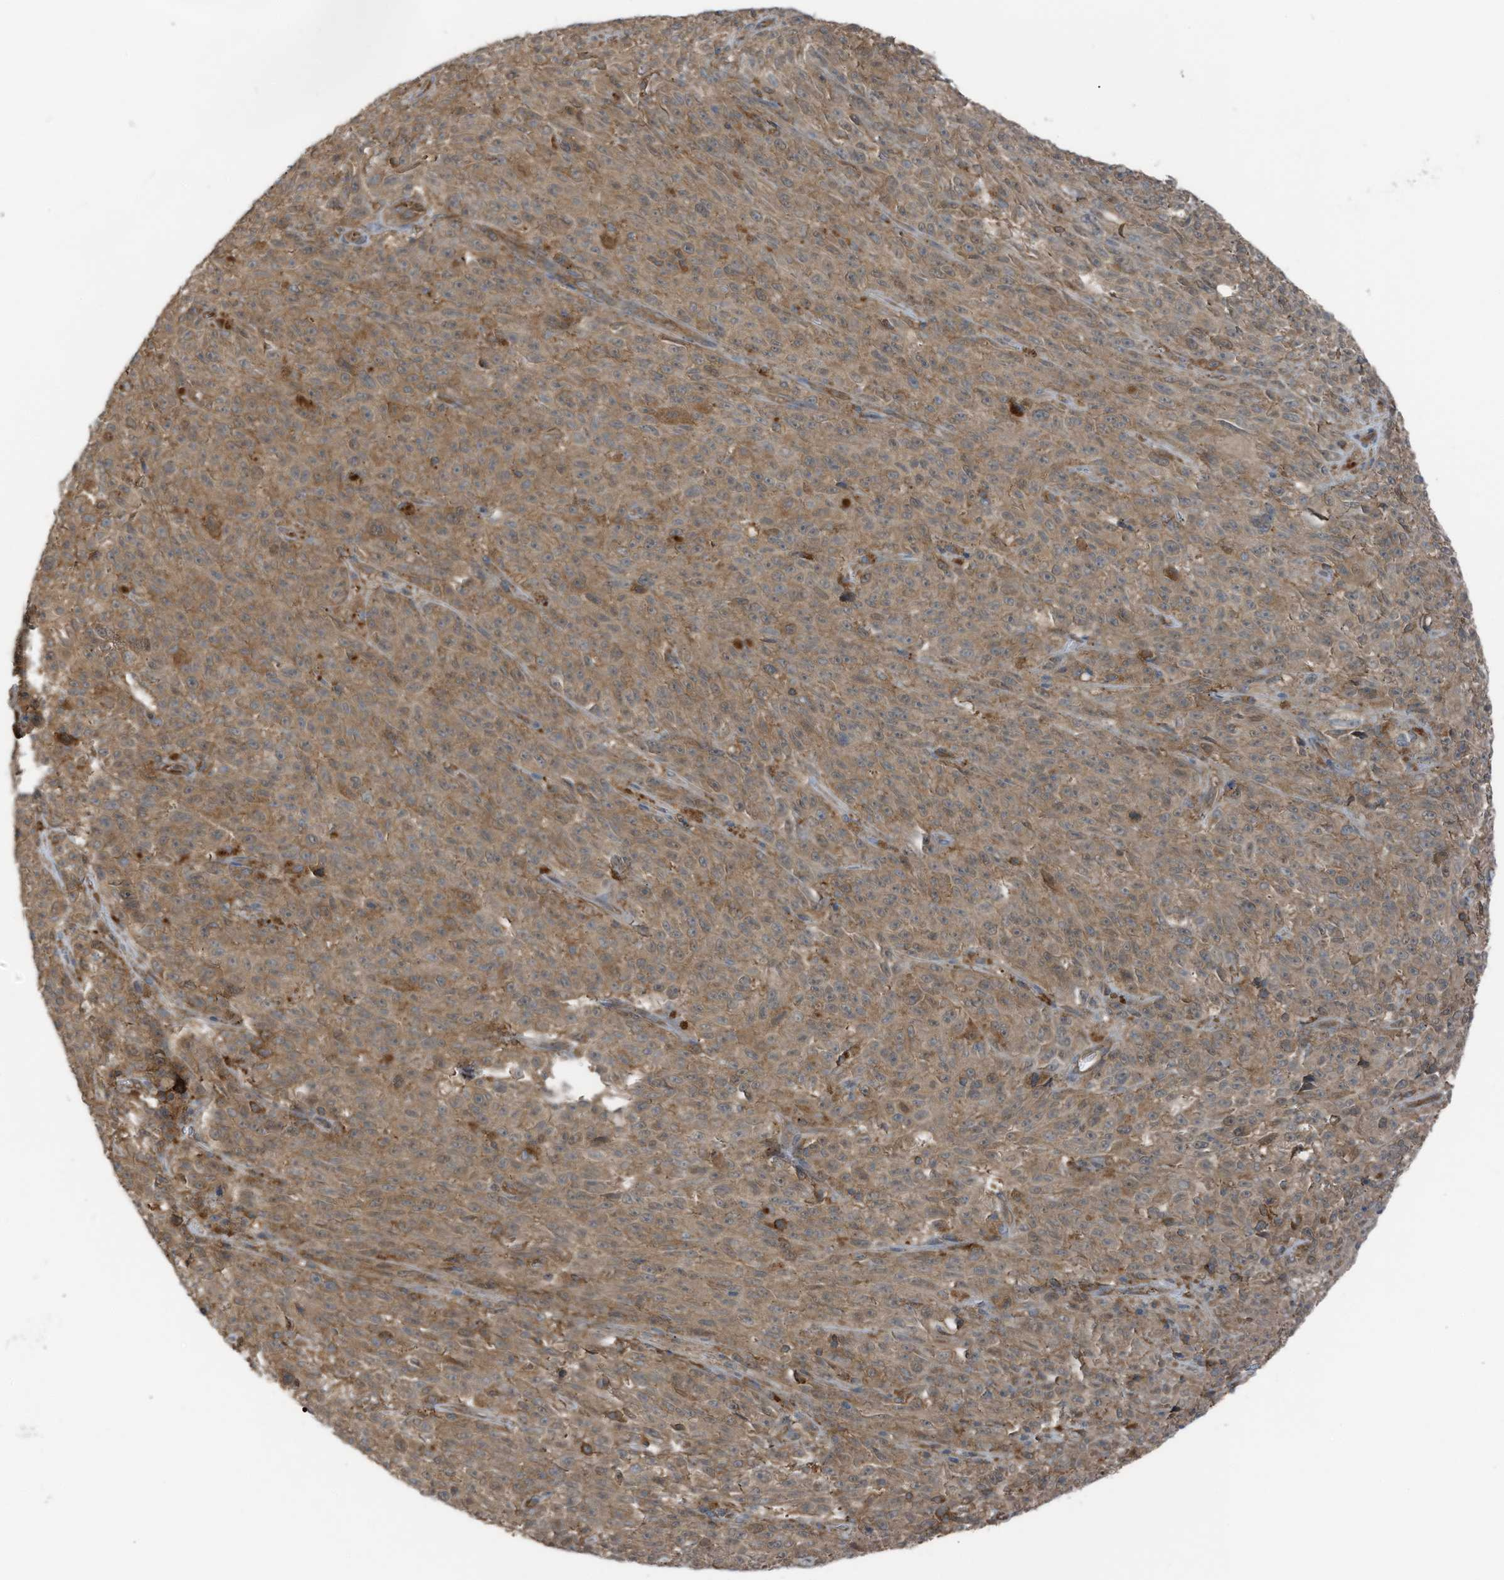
{"staining": {"intensity": "moderate", "quantity": ">75%", "location": "cytoplasmic/membranous"}, "tissue": "melanoma", "cell_type": "Tumor cells", "image_type": "cancer", "snomed": [{"axis": "morphology", "description": "Malignant melanoma, NOS"}, {"axis": "topography", "description": "Skin"}], "caption": "About >75% of tumor cells in malignant melanoma display moderate cytoplasmic/membranous protein positivity as visualized by brown immunohistochemical staining.", "gene": "TXNDC9", "patient": {"sex": "female", "age": 82}}